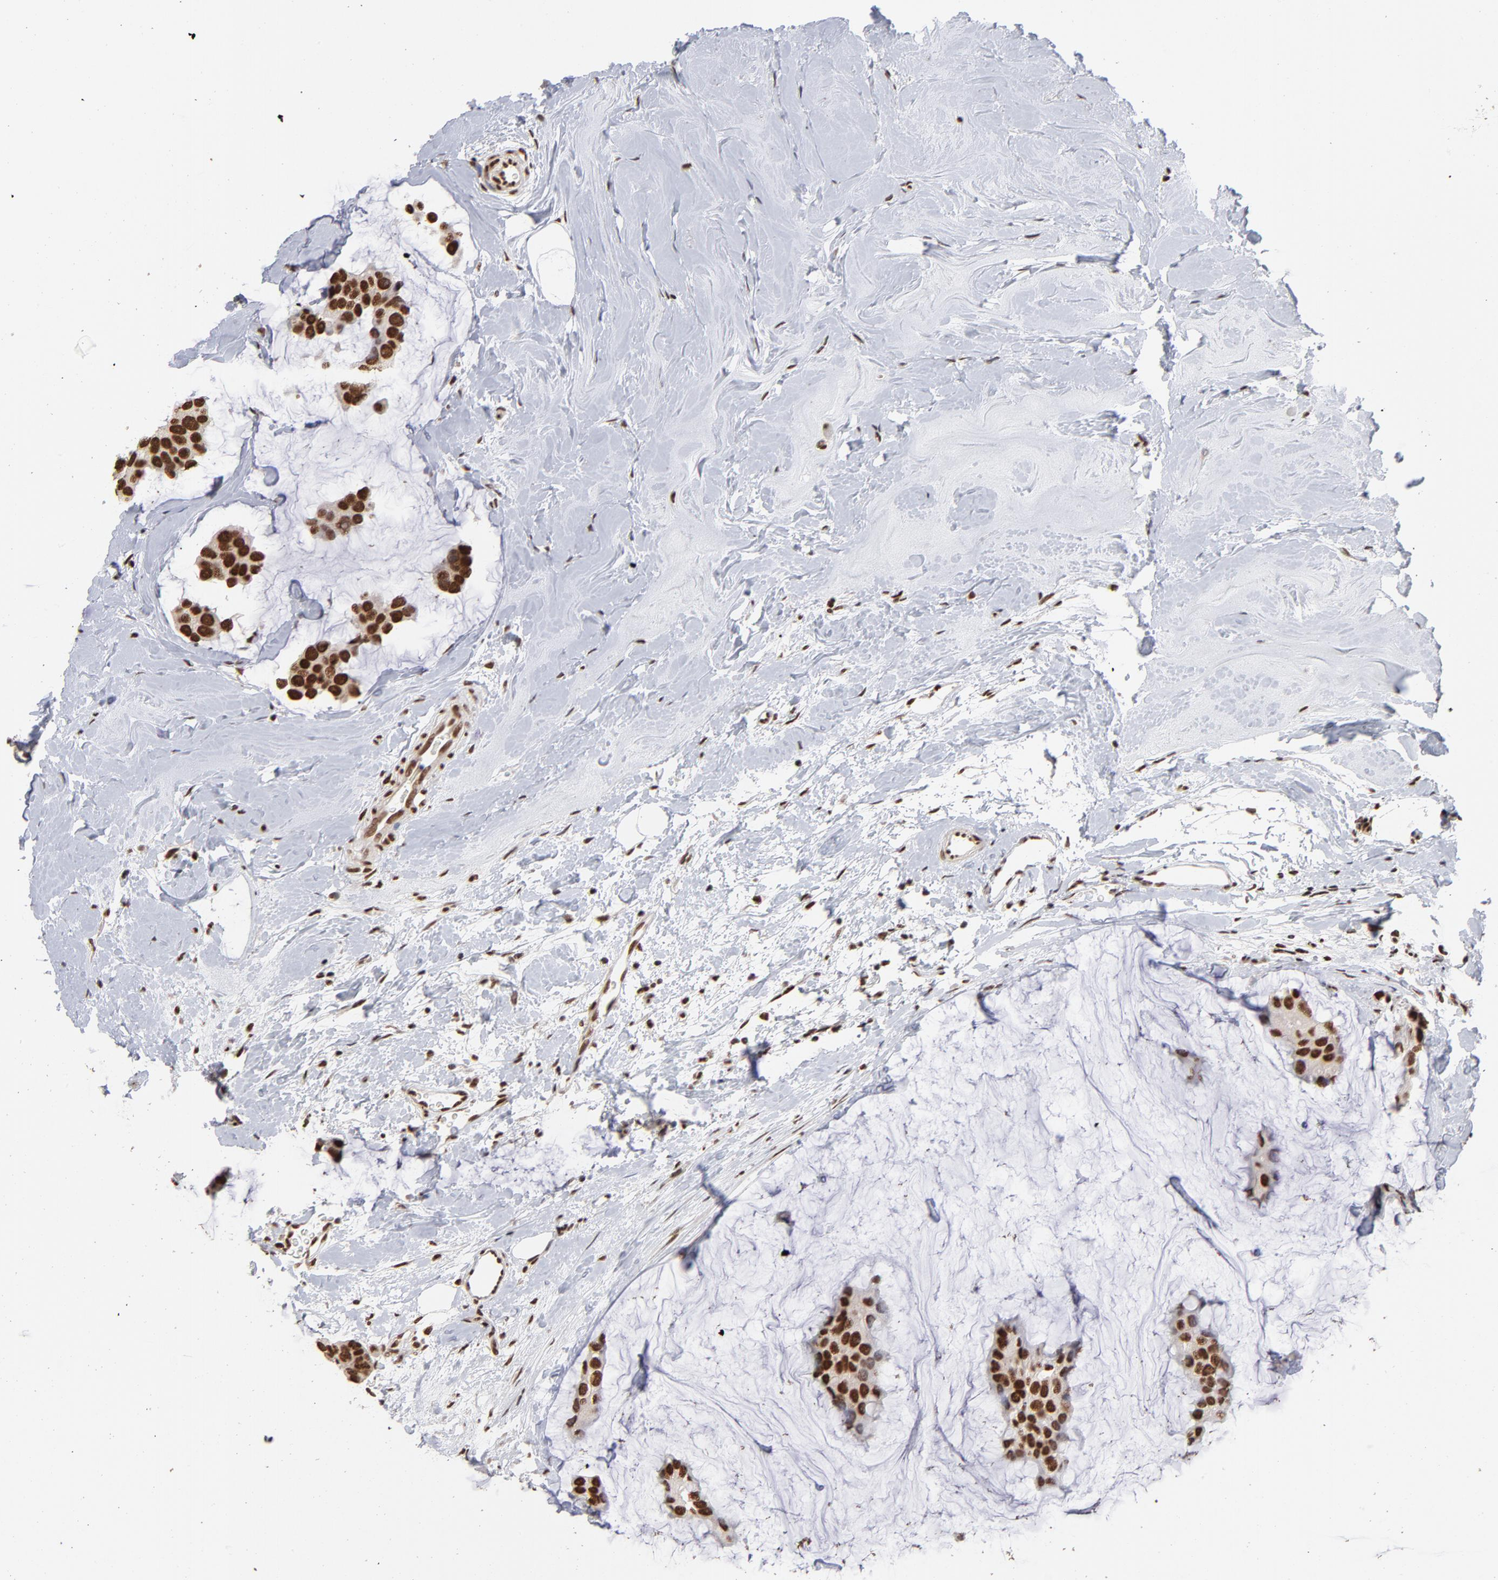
{"staining": {"intensity": "strong", "quantity": ">75%", "location": "cytoplasmic/membranous,nuclear"}, "tissue": "breast cancer", "cell_type": "Tumor cells", "image_type": "cancer", "snomed": [{"axis": "morphology", "description": "Normal tissue, NOS"}, {"axis": "morphology", "description": "Duct carcinoma"}, {"axis": "topography", "description": "Breast"}], "caption": "Immunohistochemical staining of human breast cancer exhibits strong cytoplasmic/membranous and nuclear protein staining in about >75% of tumor cells. Immunohistochemistry stains the protein of interest in brown and the nuclei are stained blue.", "gene": "ZNF3", "patient": {"sex": "female", "age": 50}}